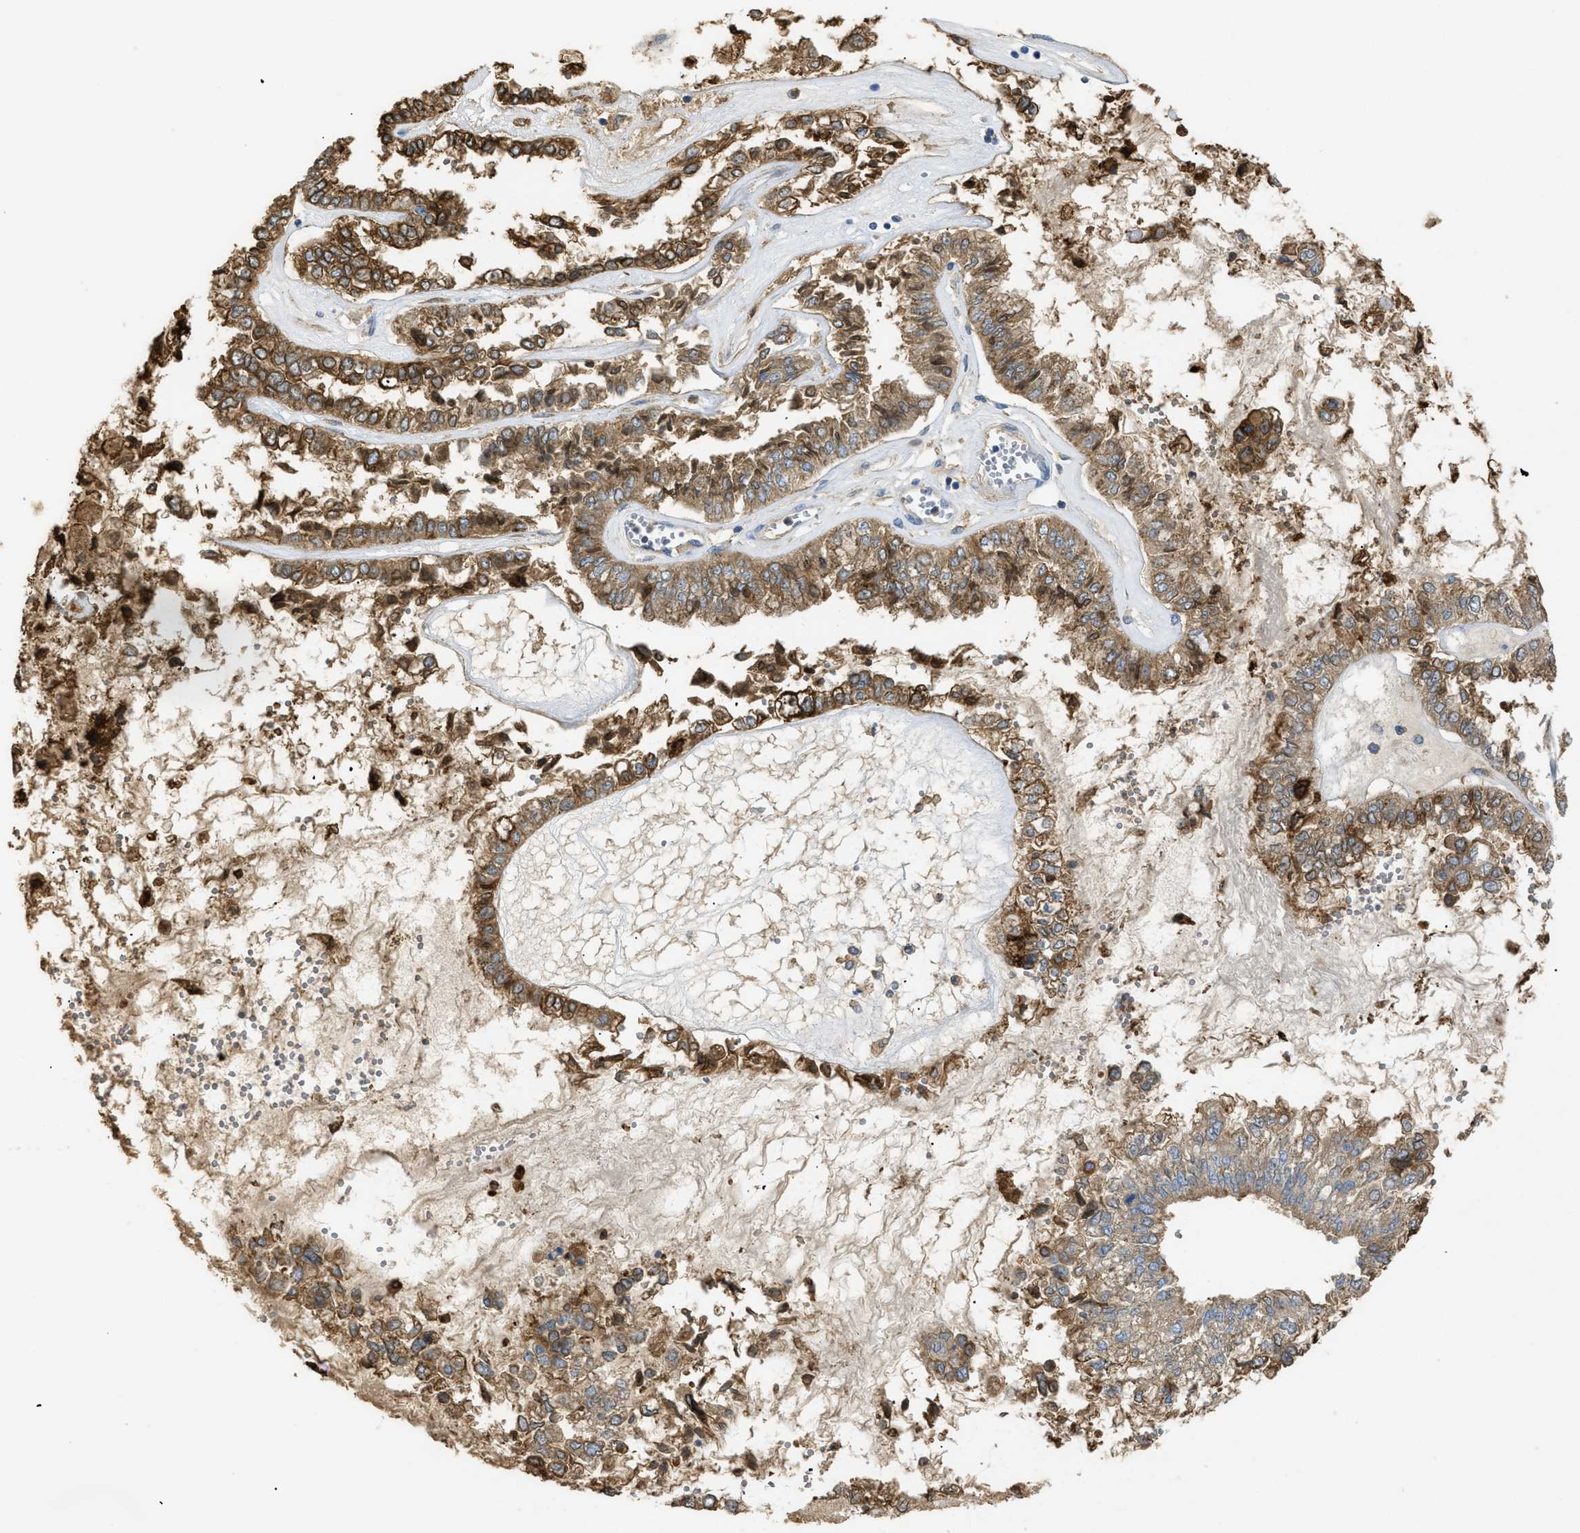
{"staining": {"intensity": "strong", "quantity": "25%-75%", "location": "cytoplasmic/membranous"}, "tissue": "liver cancer", "cell_type": "Tumor cells", "image_type": "cancer", "snomed": [{"axis": "morphology", "description": "Cholangiocarcinoma"}, {"axis": "topography", "description": "Liver"}], "caption": "This histopathology image shows immunohistochemistry (IHC) staining of human liver cancer (cholangiocarcinoma), with high strong cytoplasmic/membranous expression in about 25%-75% of tumor cells.", "gene": "ANXA4", "patient": {"sex": "female", "age": 79}}